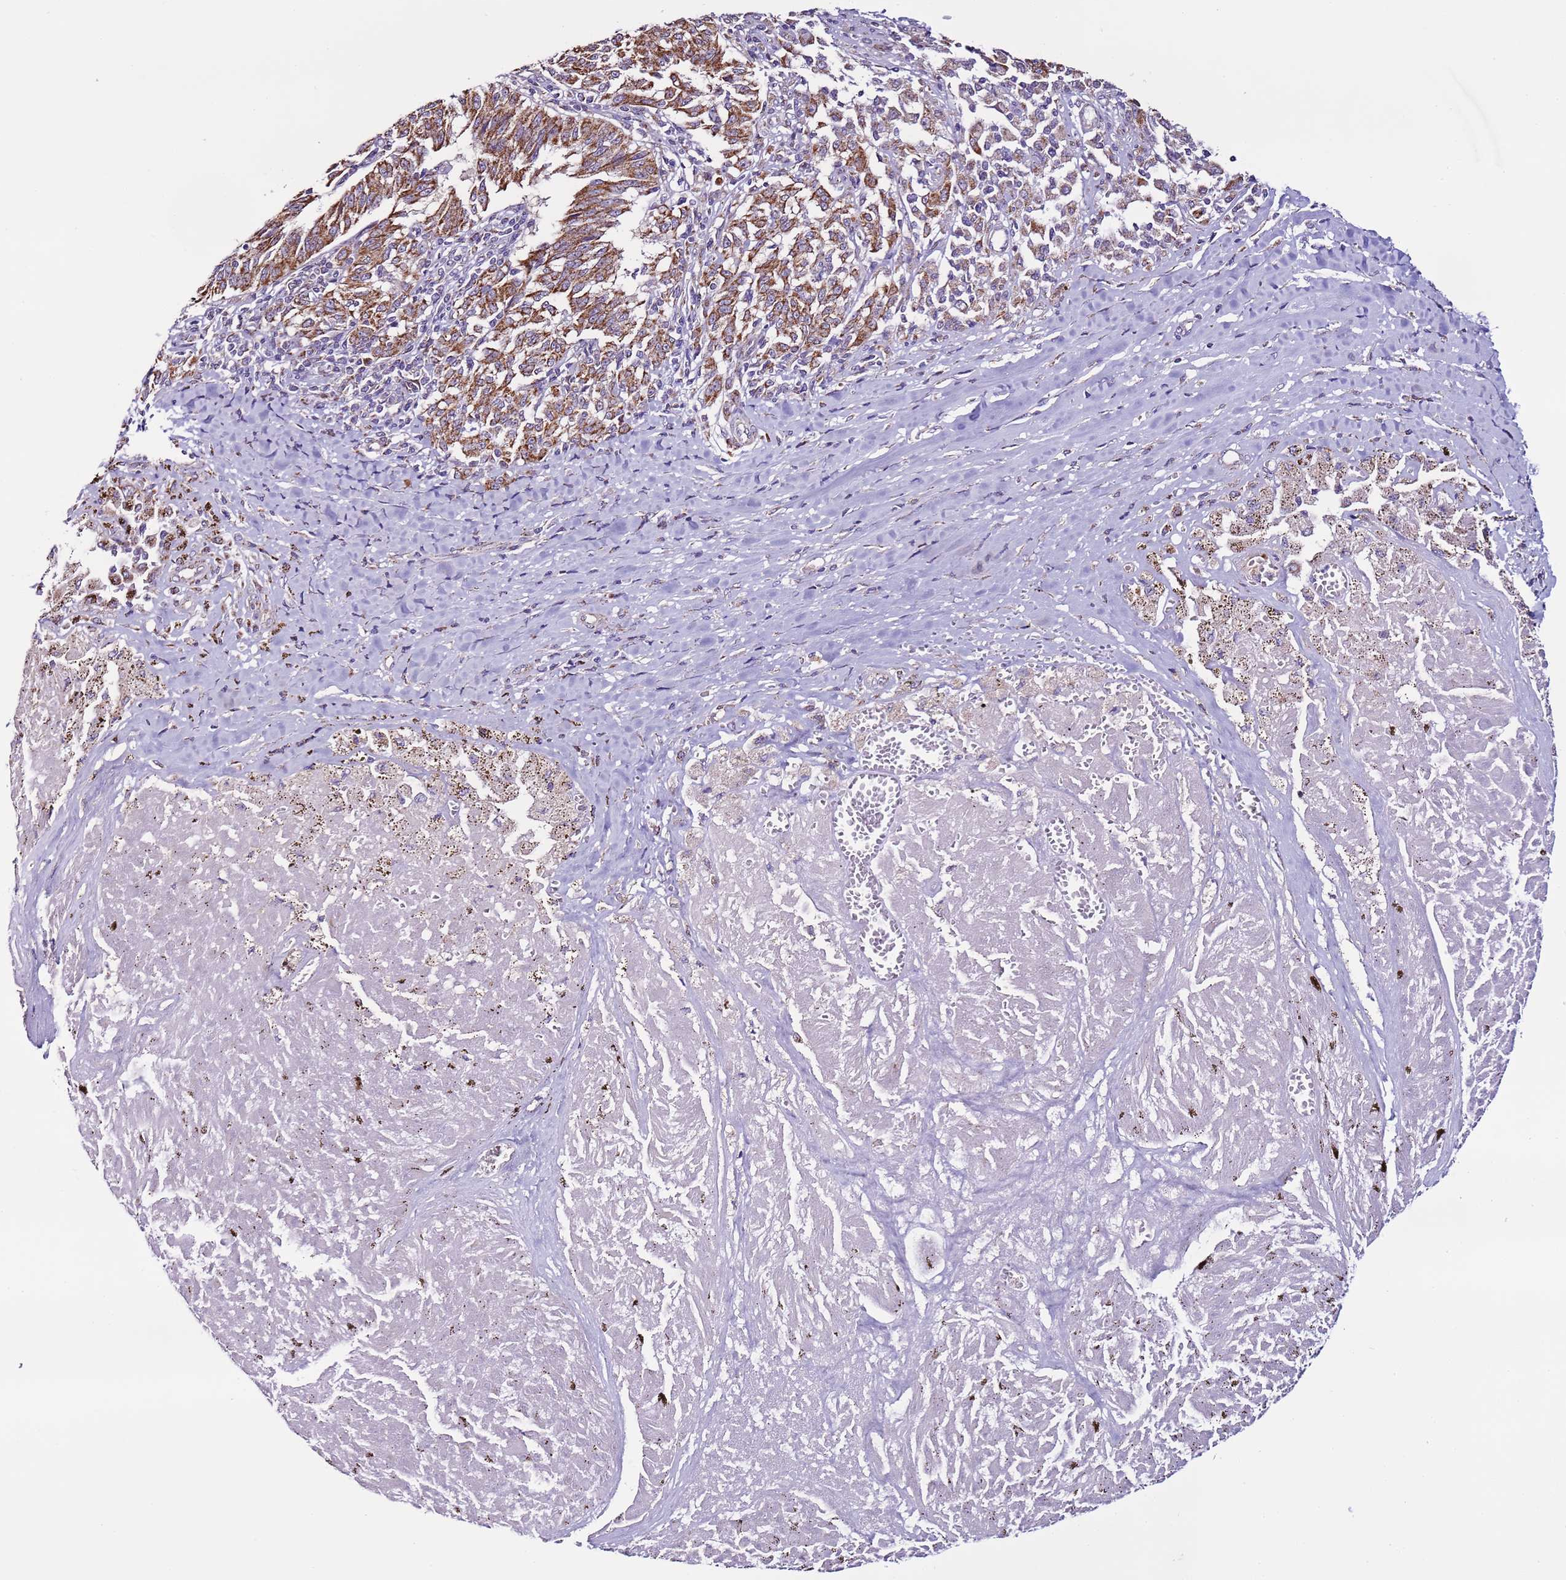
{"staining": {"intensity": "moderate", "quantity": ">75%", "location": "cytoplasmic/membranous"}, "tissue": "melanoma", "cell_type": "Tumor cells", "image_type": "cancer", "snomed": [{"axis": "morphology", "description": "Malignant melanoma, NOS"}, {"axis": "topography", "description": "Skin"}], "caption": "IHC image of human melanoma stained for a protein (brown), which exhibits medium levels of moderate cytoplasmic/membranous staining in approximately >75% of tumor cells.", "gene": "UEVLD", "patient": {"sex": "female", "age": 72}}